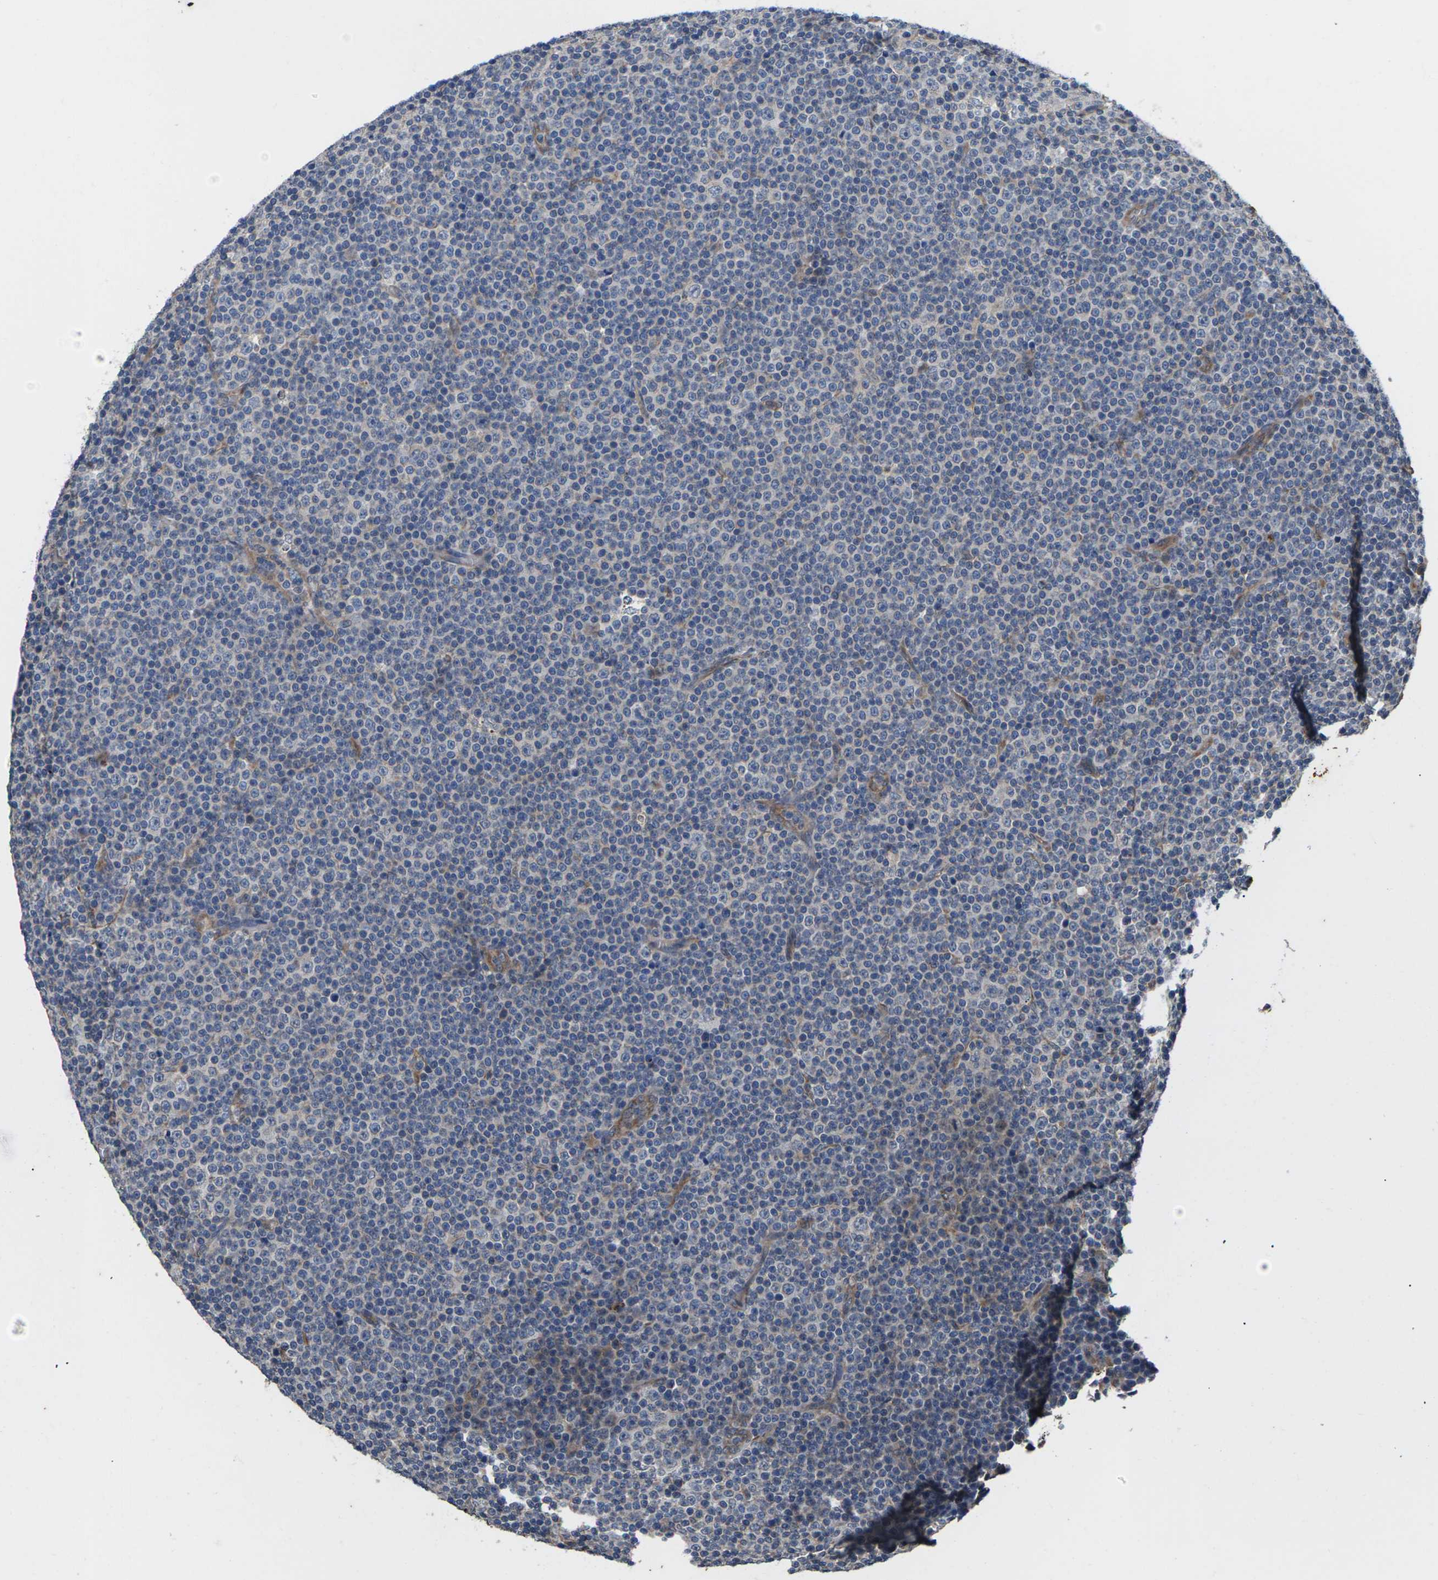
{"staining": {"intensity": "negative", "quantity": "none", "location": "none"}, "tissue": "lymphoma", "cell_type": "Tumor cells", "image_type": "cancer", "snomed": [{"axis": "morphology", "description": "Malignant lymphoma, non-Hodgkin's type, Low grade"}, {"axis": "topography", "description": "Lymph node"}], "caption": "IHC of human malignant lymphoma, non-Hodgkin's type (low-grade) exhibits no positivity in tumor cells.", "gene": "DKK2", "patient": {"sex": "female", "age": 67}}